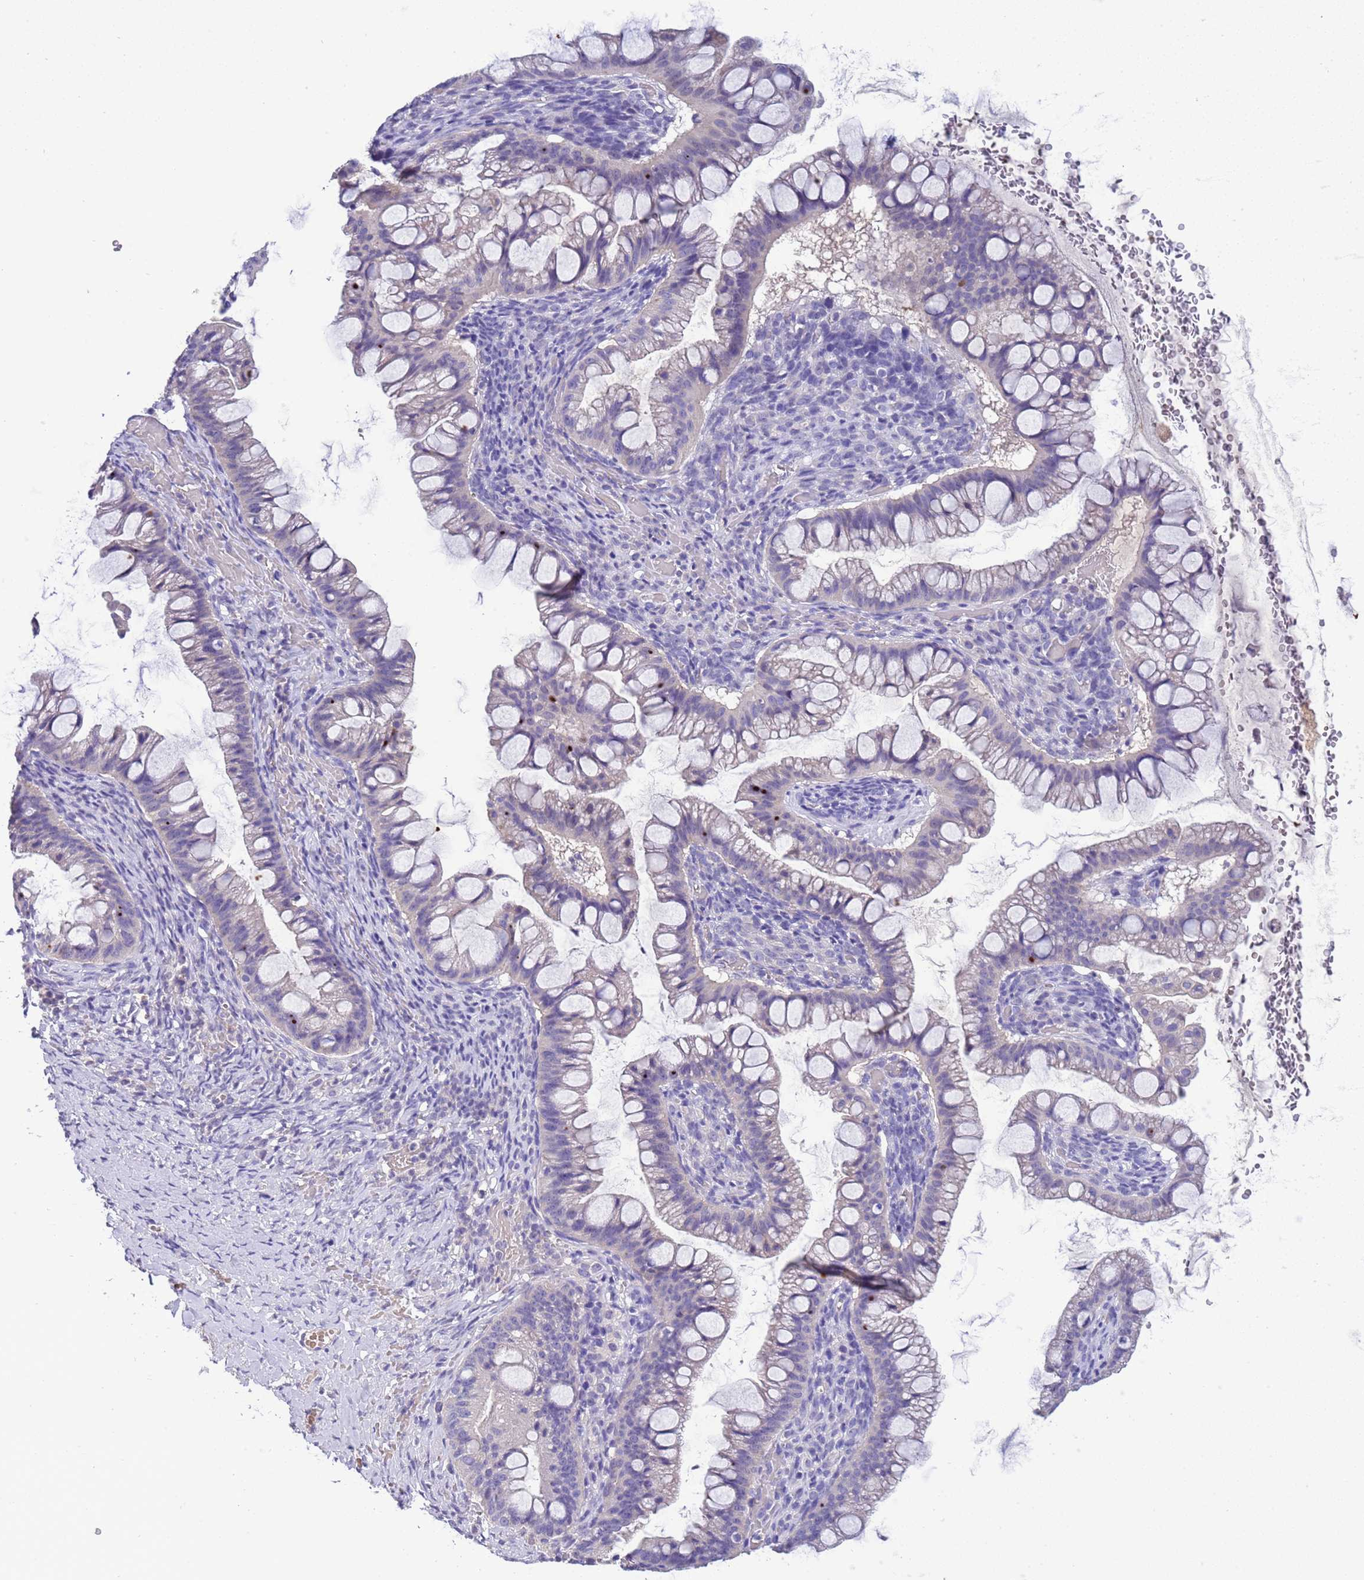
{"staining": {"intensity": "negative", "quantity": "none", "location": "none"}, "tissue": "ovarian cancer", "cell_type": "Tumor cells", "image_type": "cancer", "snomed": [{"axis": "morphology", "description": "Cystadenocarcinoma, mucinous, NOS"}, {"axis": "topography", "description": "Ovary"}], "caption": "A high-resolution photomicrograph shows IHC staining of ovarian cancer, which displays no significant positivity in tumor cells.", "gene": "SLC24A3", "patient": {"sex": "female", "age": 73}}